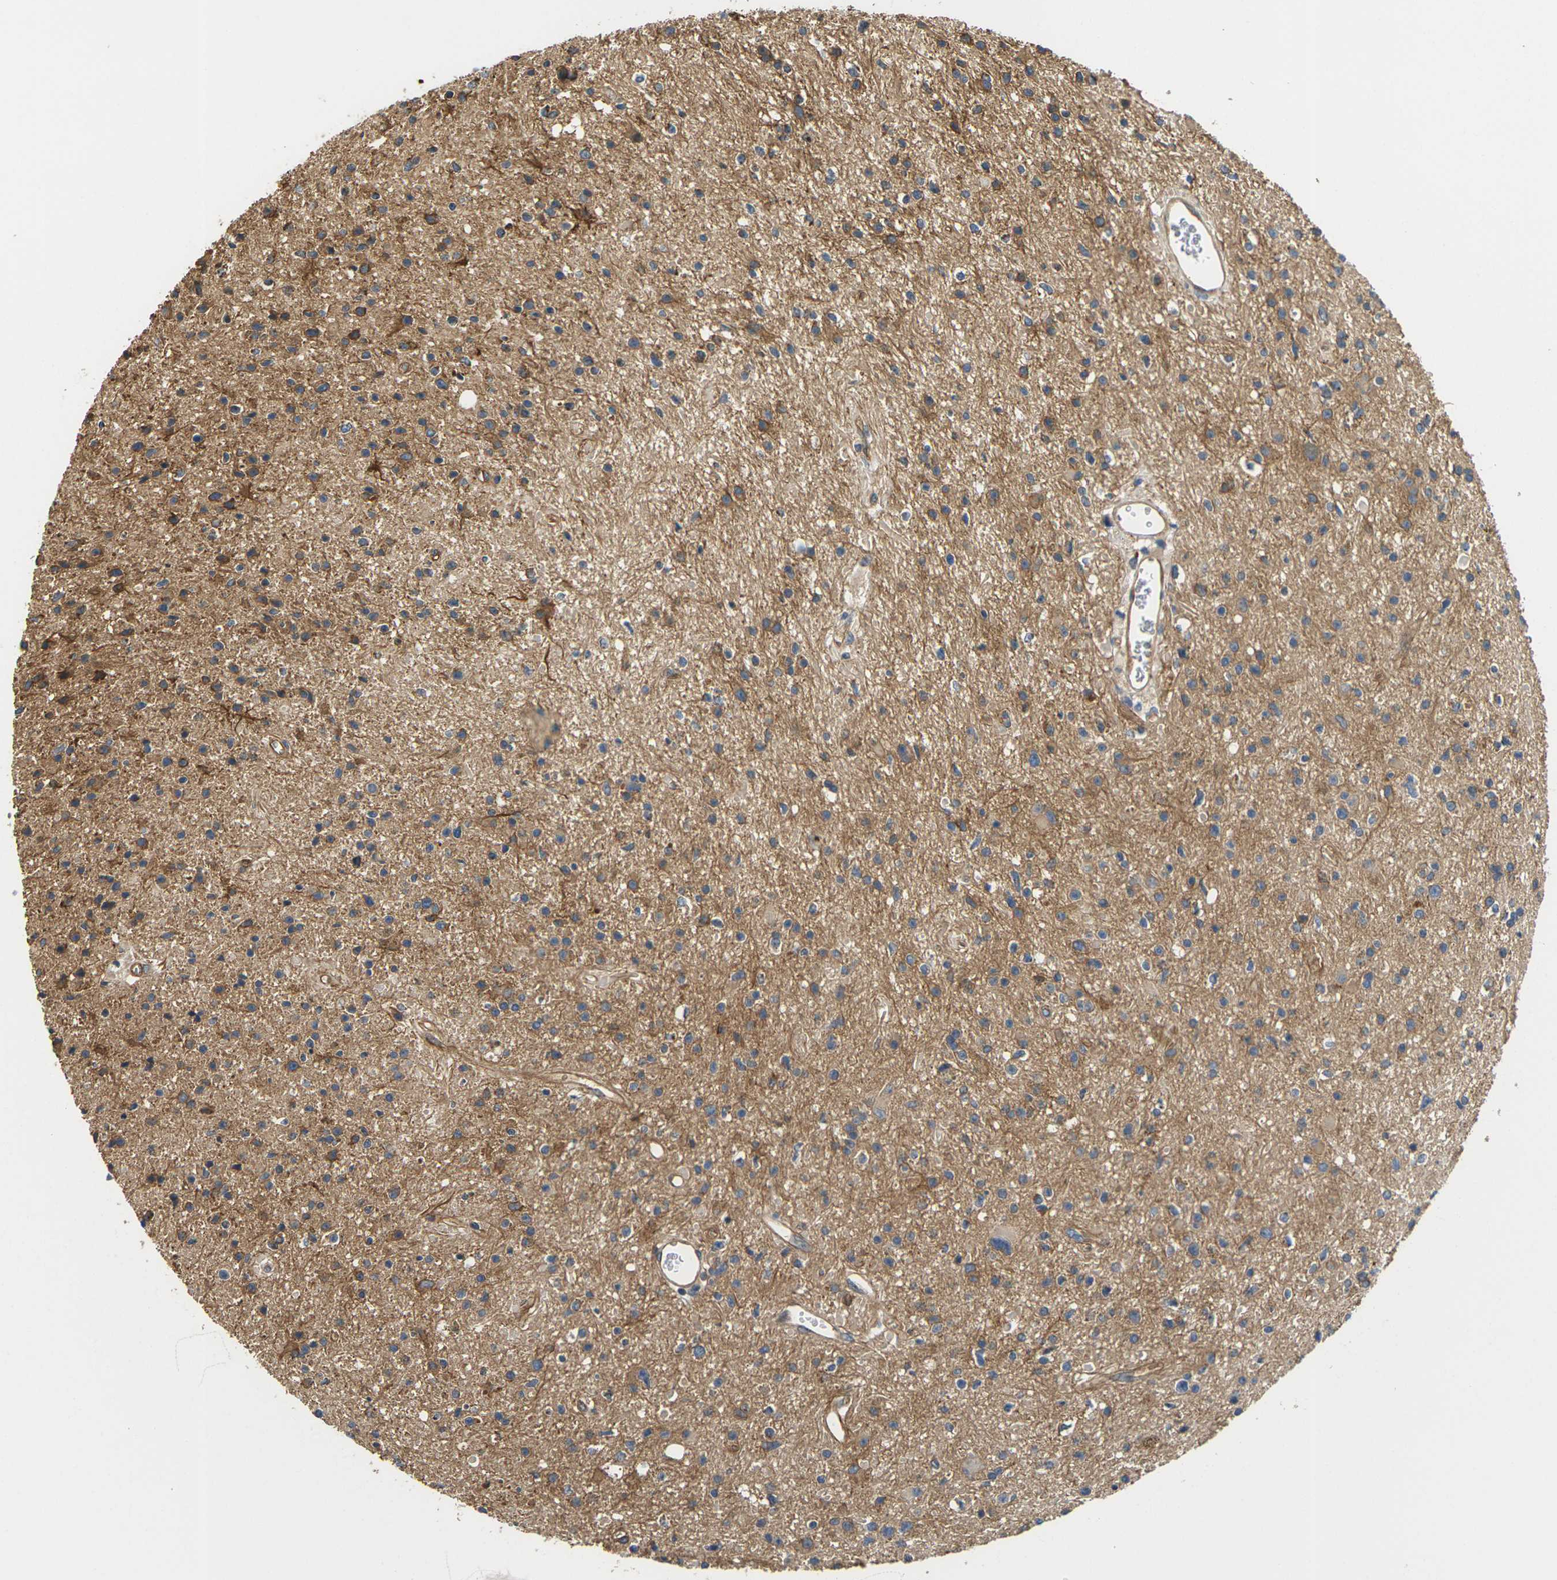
{"staining": {"intensity": "moderate", "quantity": ">75%", "location": "cytoplasmic/membranous"}, "tissue": "glioma", "cell_type": "Tumor cells", "image_type": "cancer", "snomed": [{"axis": "morphology", "description": "Glioma, malignant, High grade"}, {"axis": "topography", "description": "Brain"}], "caption": "A high-resolution photomicrograph shows immunohistochemistry staining of glioma, which displays moderate cytoplasmic/membranous staining in approximately >75% of tumor cells.", "gene": "PCDHB4", "patient": {"sex": "male", "age": 33}}